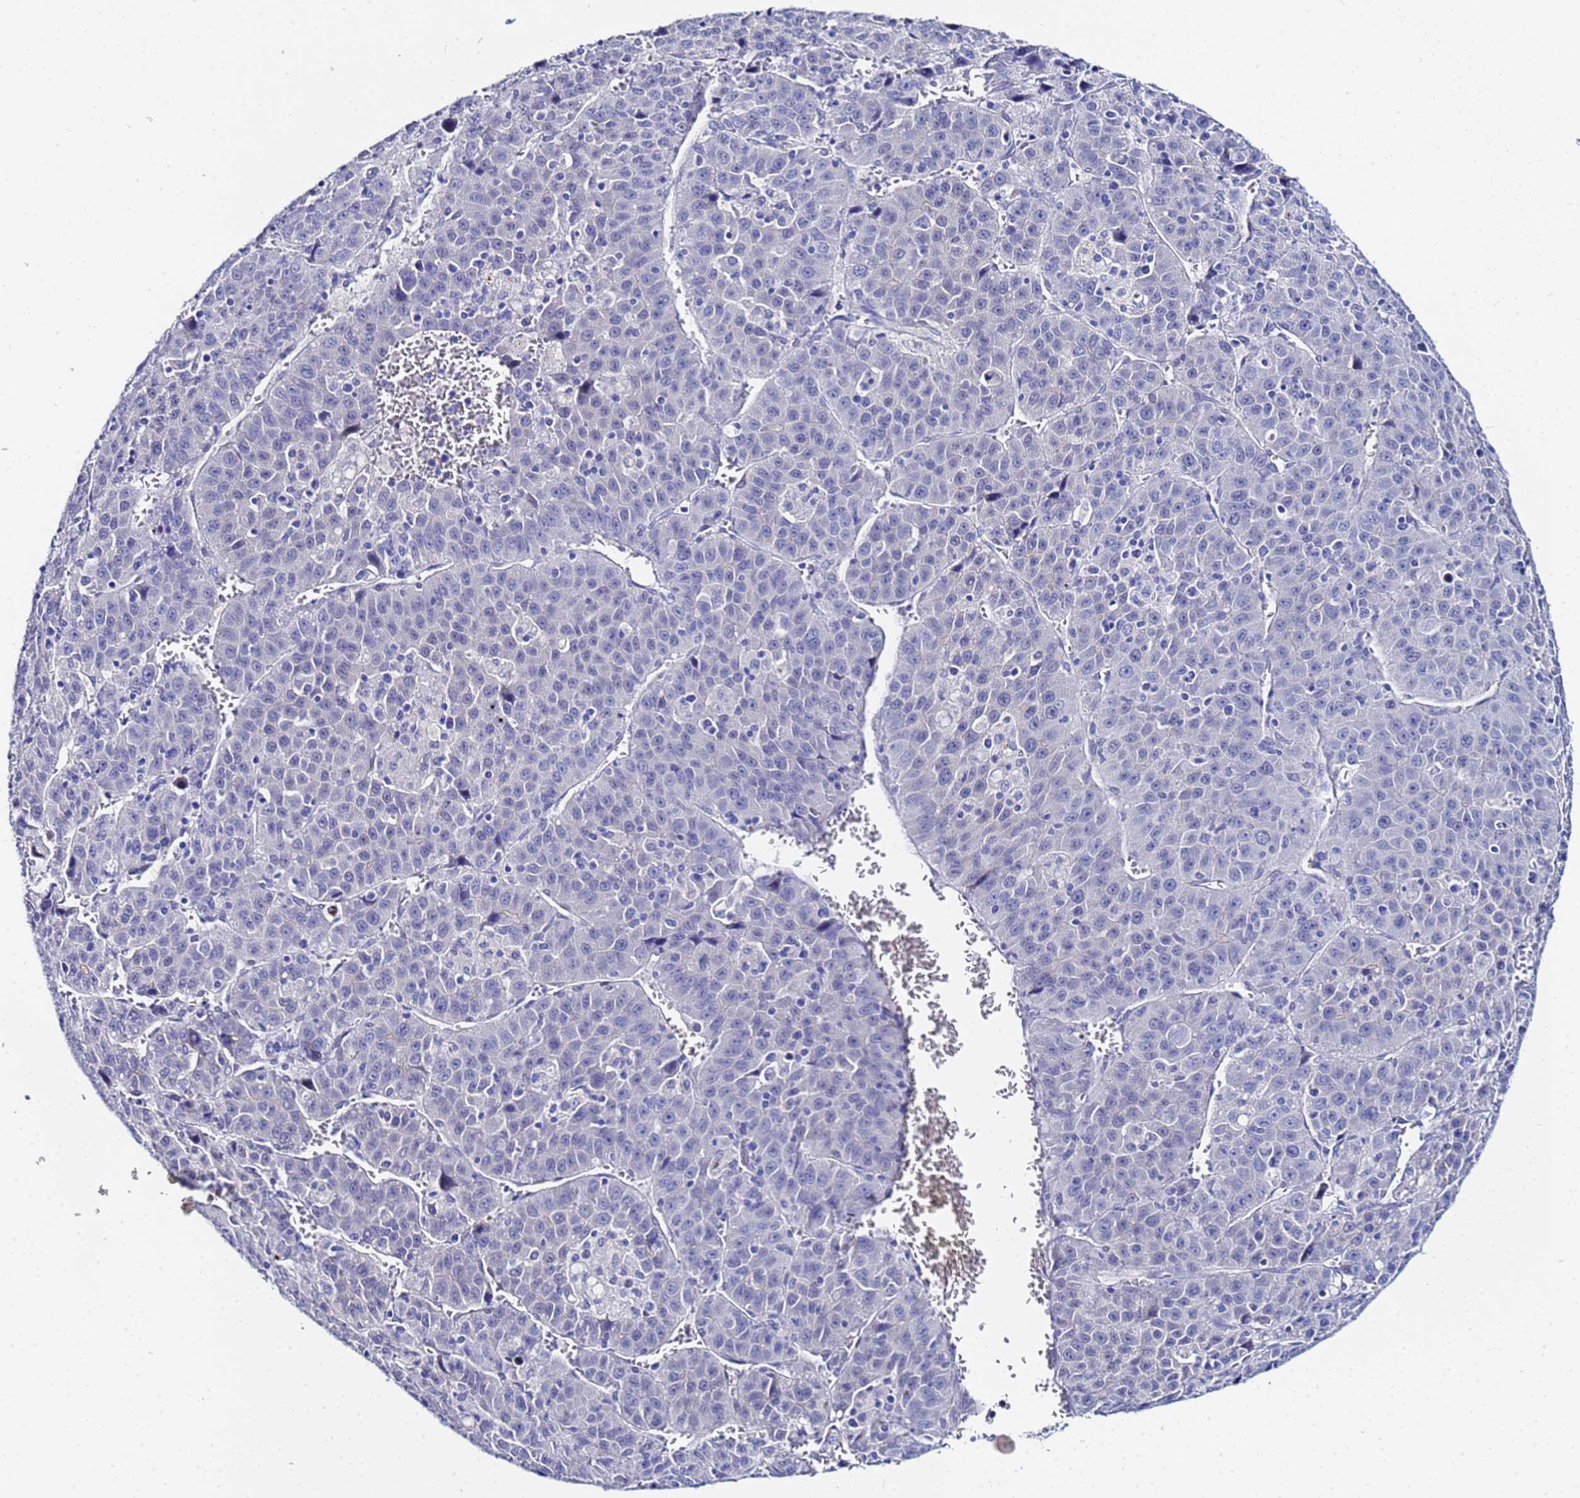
{"staining": {"intensity": "negative", "quantity": "none", "location": "none"}, "tissue": "liver cancer", "cell_type": "Tumor cells", "image_type": "cancer", "snomed": [{"axis": "morphology", "description": "Carcinoma, Hepatocellular, NOS"}, {"axis": "topography", "description": "Liver"}], "caption": "Tumor cells are negative for brown protein staining in liver hepatocellular carcinoma.", "gene": "ZNF26", "patient": {"sex": "female", "age": 53}}